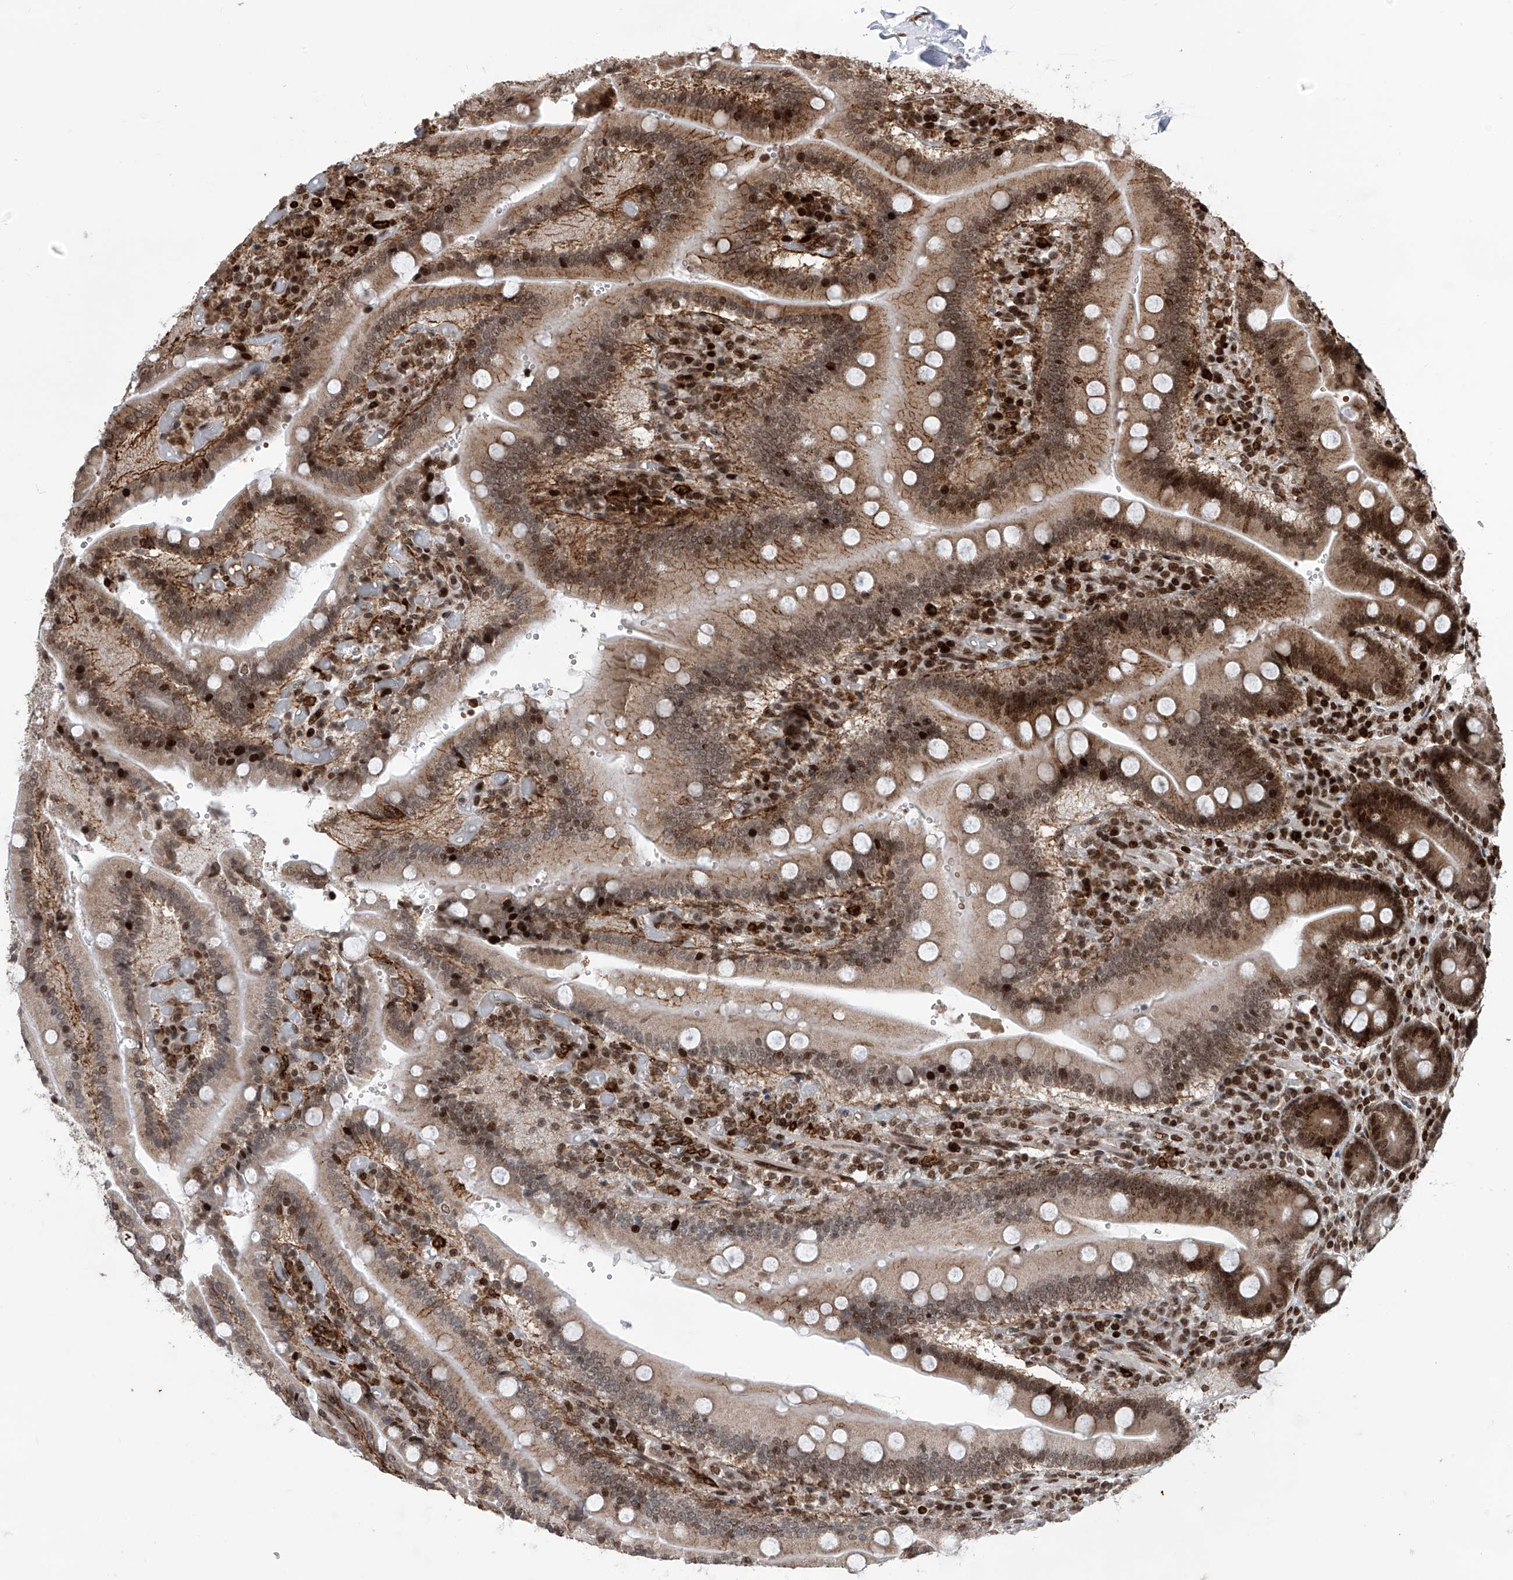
{"staining": {"intensity": "strong", "quantity": "25%-75%", "location": "cytoplasmic/membranous,nuclear"}, "tissue": "duodenum", "cell_type": "Glandular cells", "image_type": "normal", "snomed": [{"axis": "morphology", "description": "Normal tissue, NOS"}, {"axis": "topography", "description": "Duodenum"}], "caption": "Normal duodenum displays strong cytoplasmic/membranous,nuclear staining in about 25%-75% of glandular cells, visualized by immunohistochemistry.", "gene": "PAK1IP1", "patient": {"sex": "female", "age": 62}}